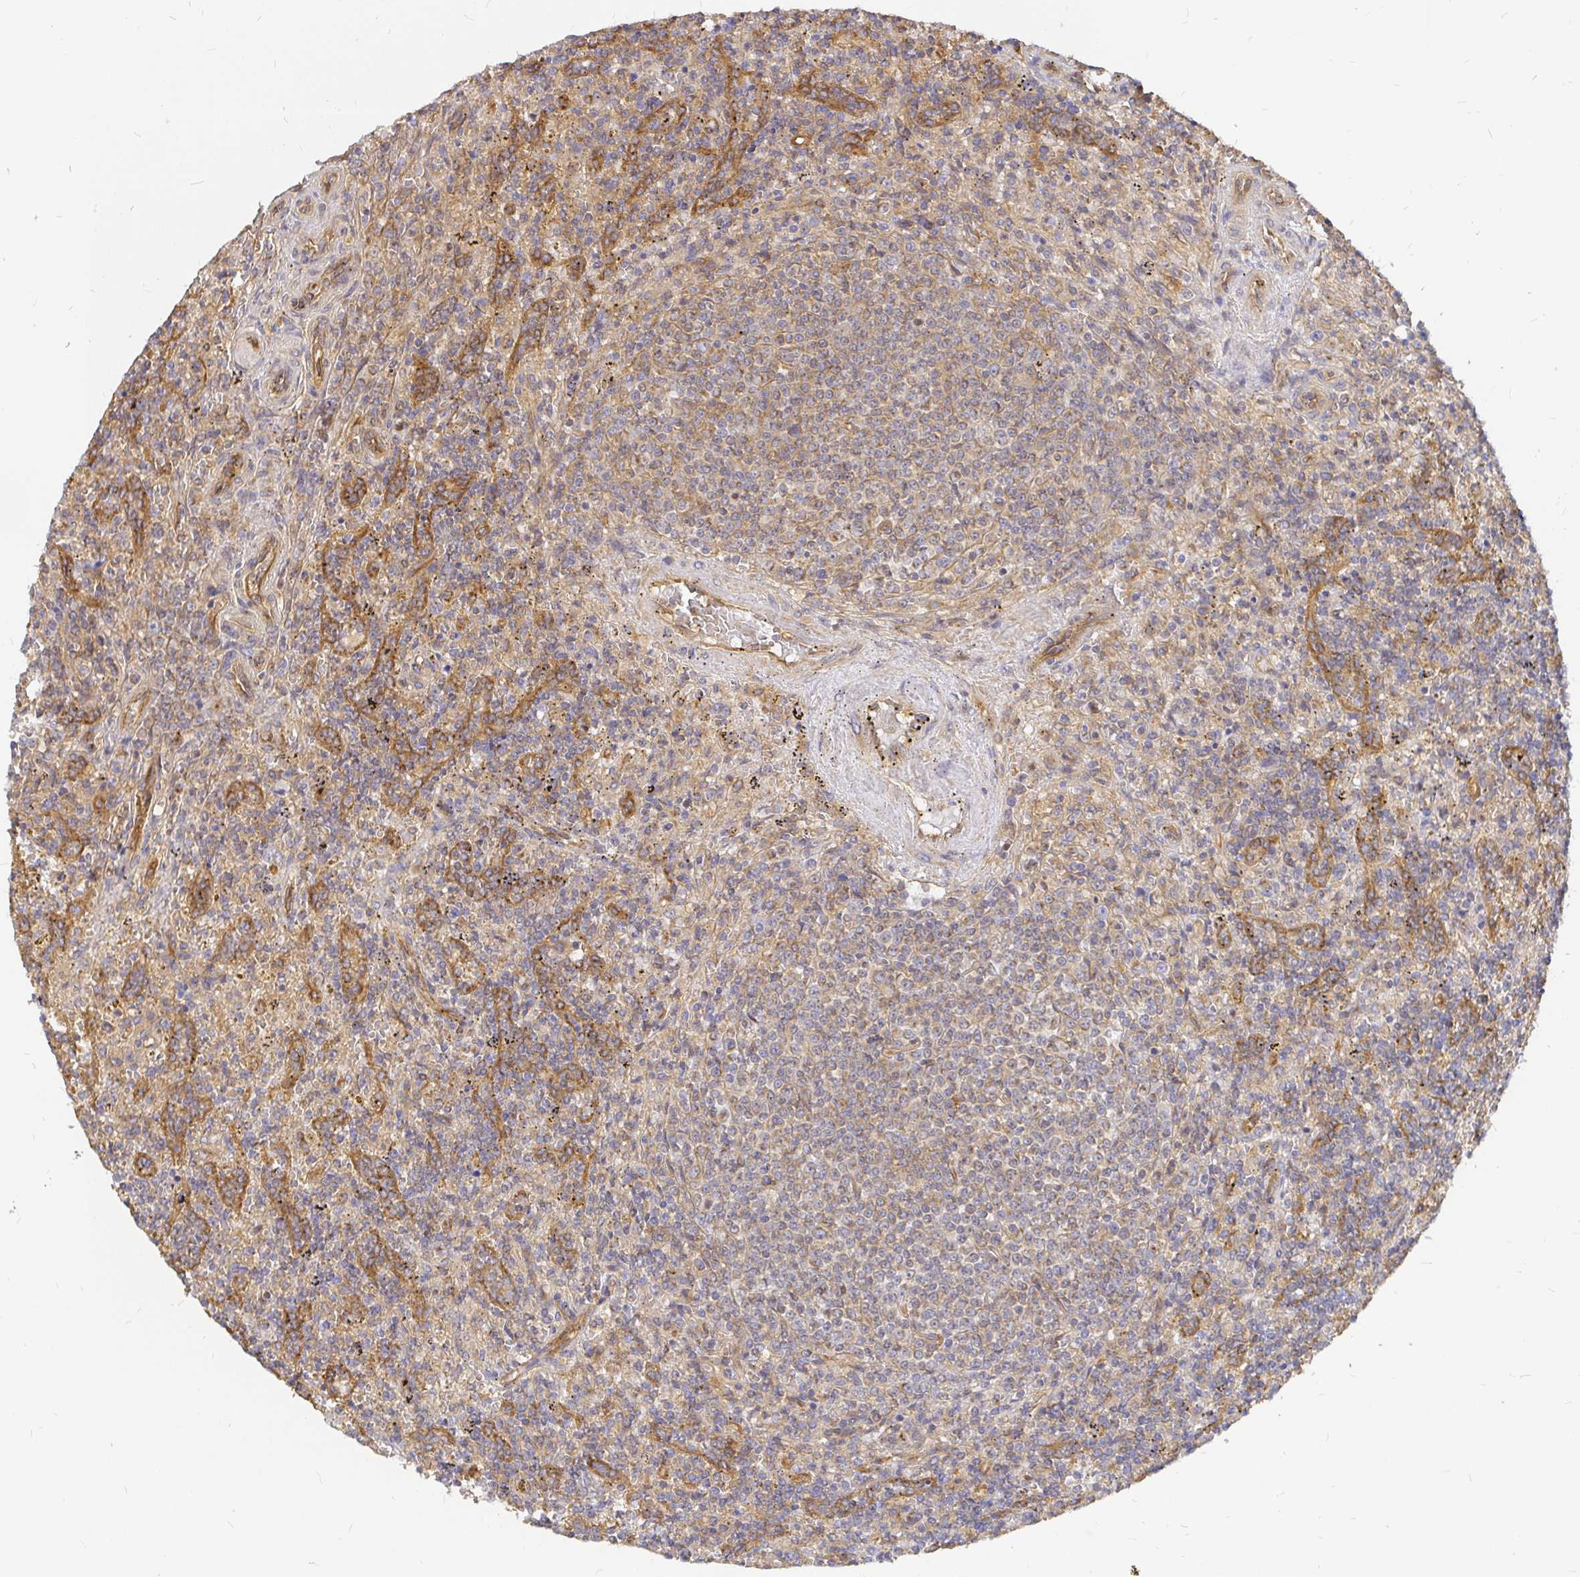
{"staining": {"intensity": "negative", "quantity": "none", "location": "none"}, "tissue": "lymphoma", "cell_type": "Tumor cells", "image_type": "cancer", "snomed": [{"axis": "morphology", "description": "Malignant lymphoma, non-Hodgkin's type, Low grade"}, {"axis": "topography", "description": "Spleen"}], "caption": "A photomicrograph of human malignant lymphoma, non-Hodgkin's type (low-grade) is negative for staining in tumor cells.", "gene": "KIF5B", "patient": {"sex": "male", "age": 67}}